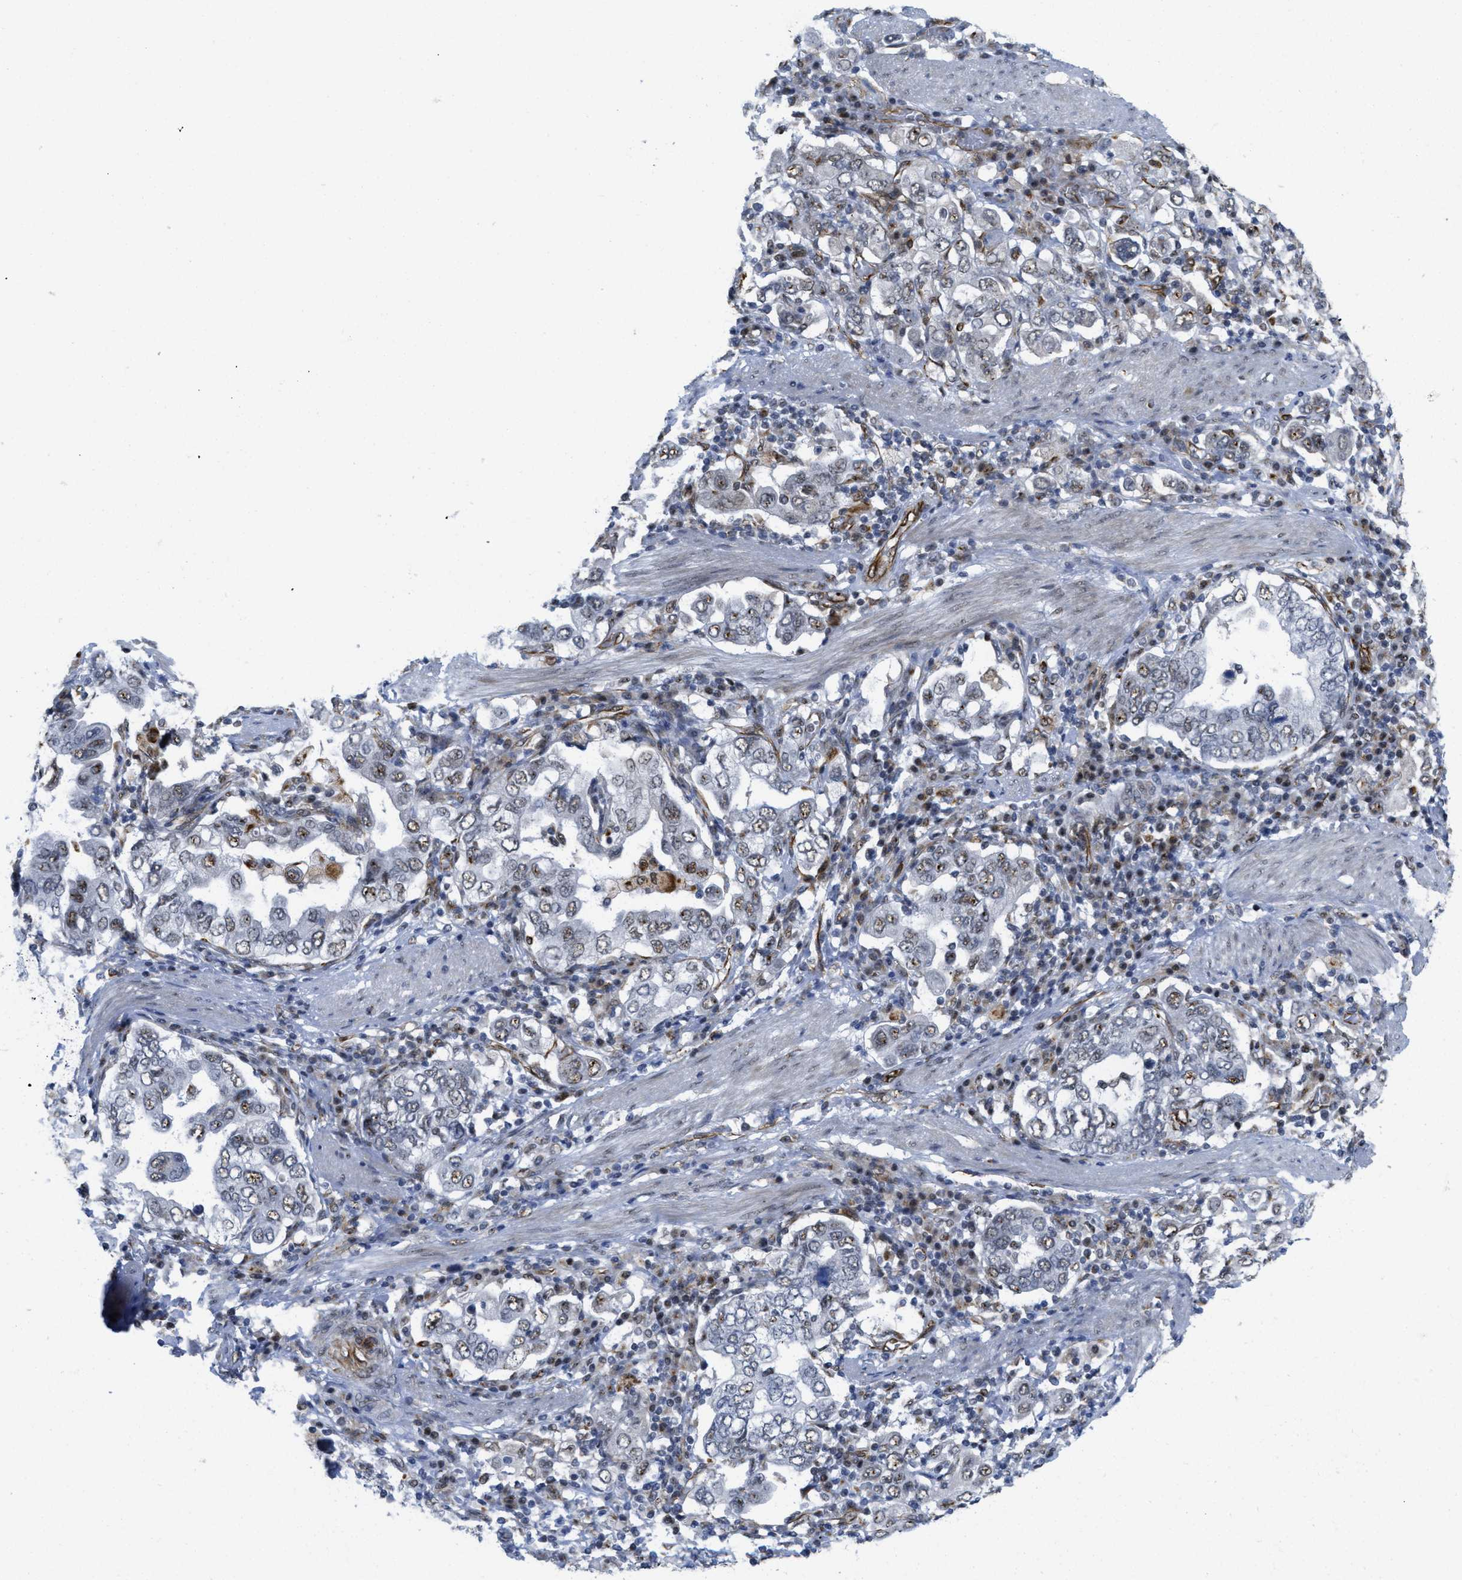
{"staining": {"intensity": "weak", "quantity": "25%-75%", "location": "nuclear"}, "tissue": "stomach cancer", "cell_type": "Tumor cells", "image_type": "cancer", "snomed": [{"axis": "morphology", "description": "Adenocarcinoma, NOS"}, {"axis": "topography", "description": "Stomach, upper"}], "caption": "The photomicrograph shows a brown stain indicating the presence of a protein in the nuclear of tumor cells in stomach adenocarcinoma.", "gene": "LRRC8B", "patient": {"sex": "male", "age": 62}}